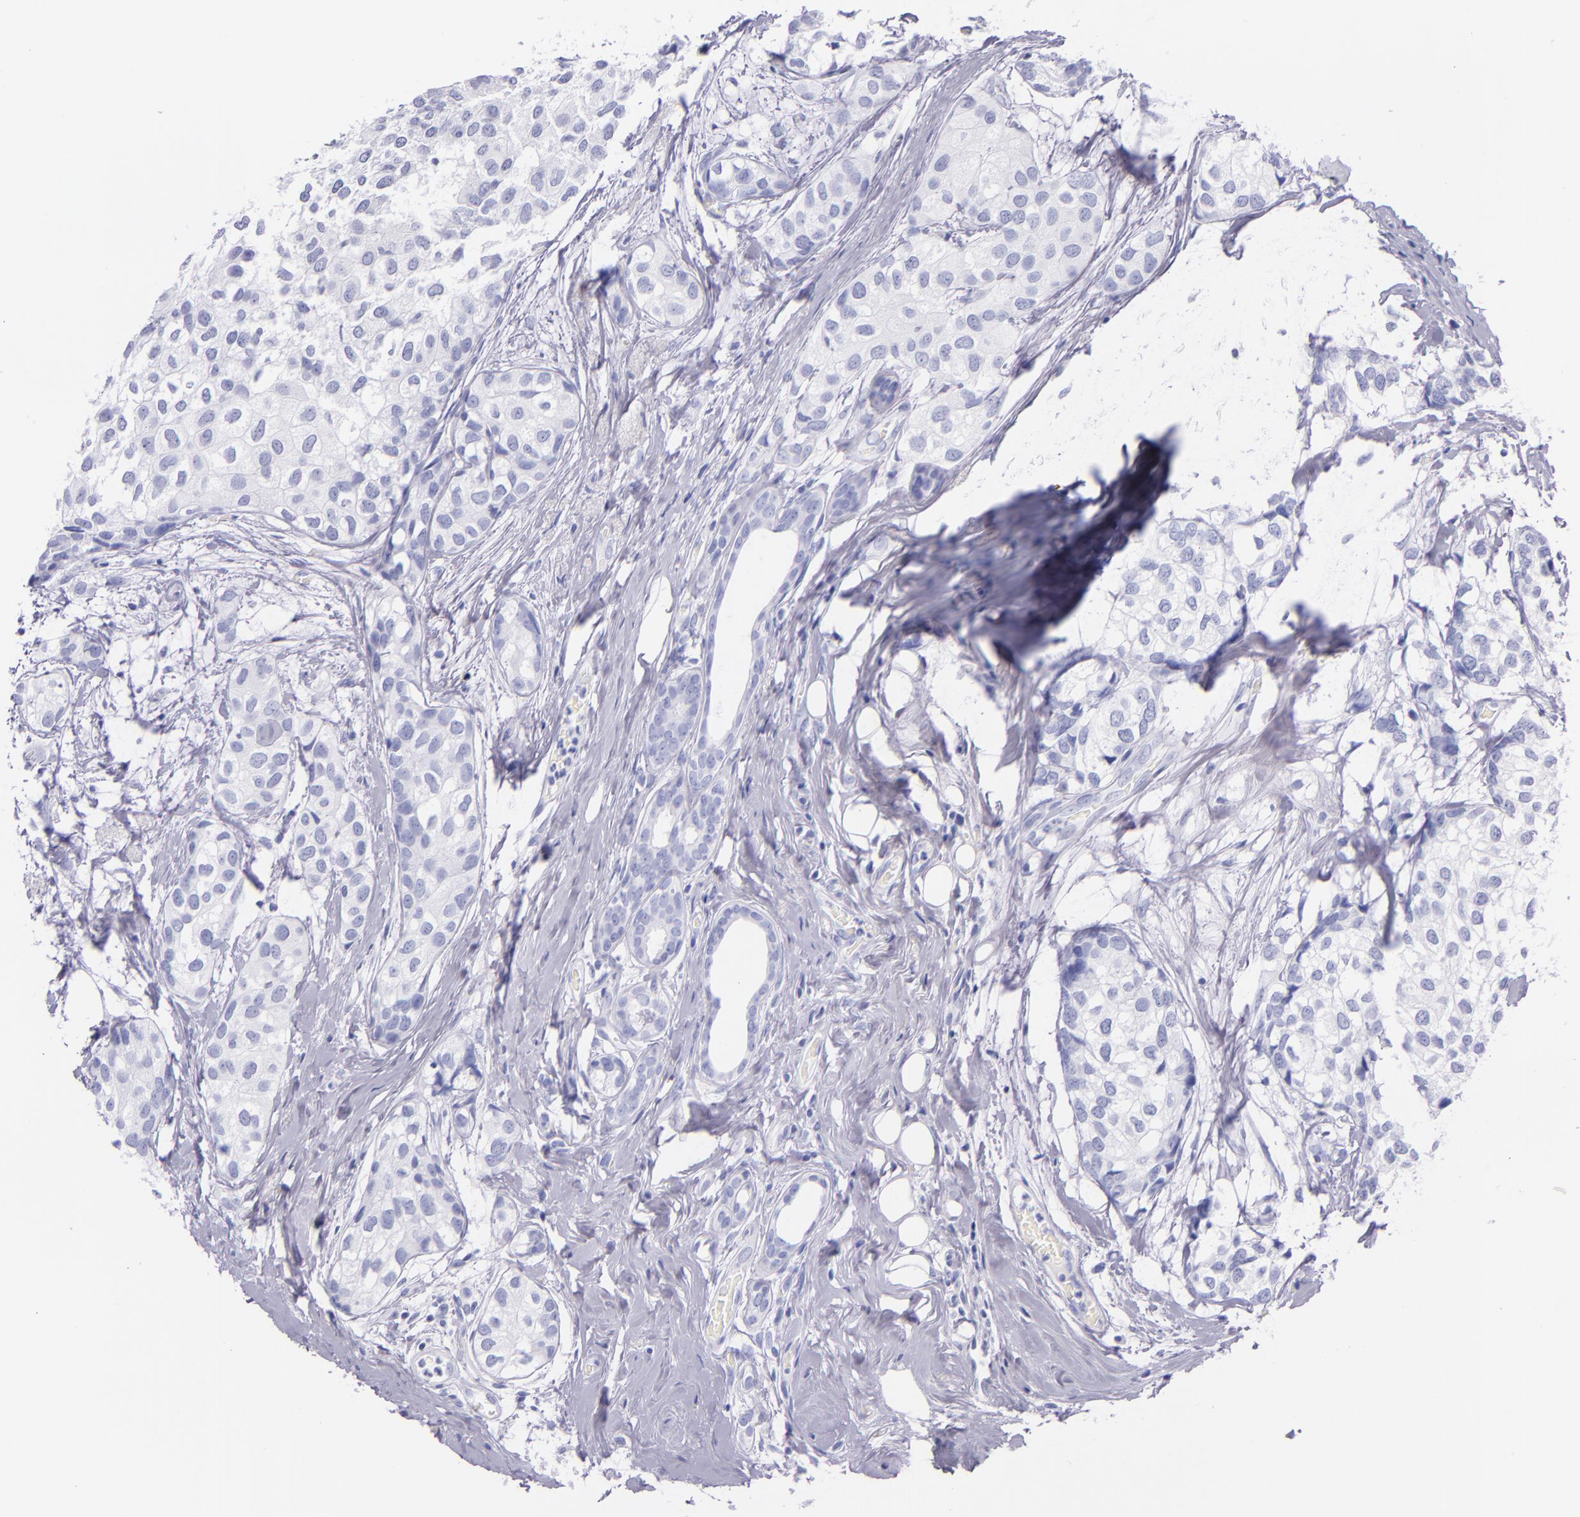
{"staining": {"intensity": "negative", "quantity": "none", "location": "none"}, "tissue": "breast cancer", "cell_type": "Tumor cells", "image_type": "cancer", "snomed": [{"axis": "morphology", "description": "Duct carcinoma"}, {"axis": "topography", "description": "Breast"}], "caption": "Immunohistochemical staining of breast cancer (invasive ductal carcinoma) shows no significant staining in tumor cells.", "gene": "SFTPA2", "patient": {"sex": "female", "age": 68}}